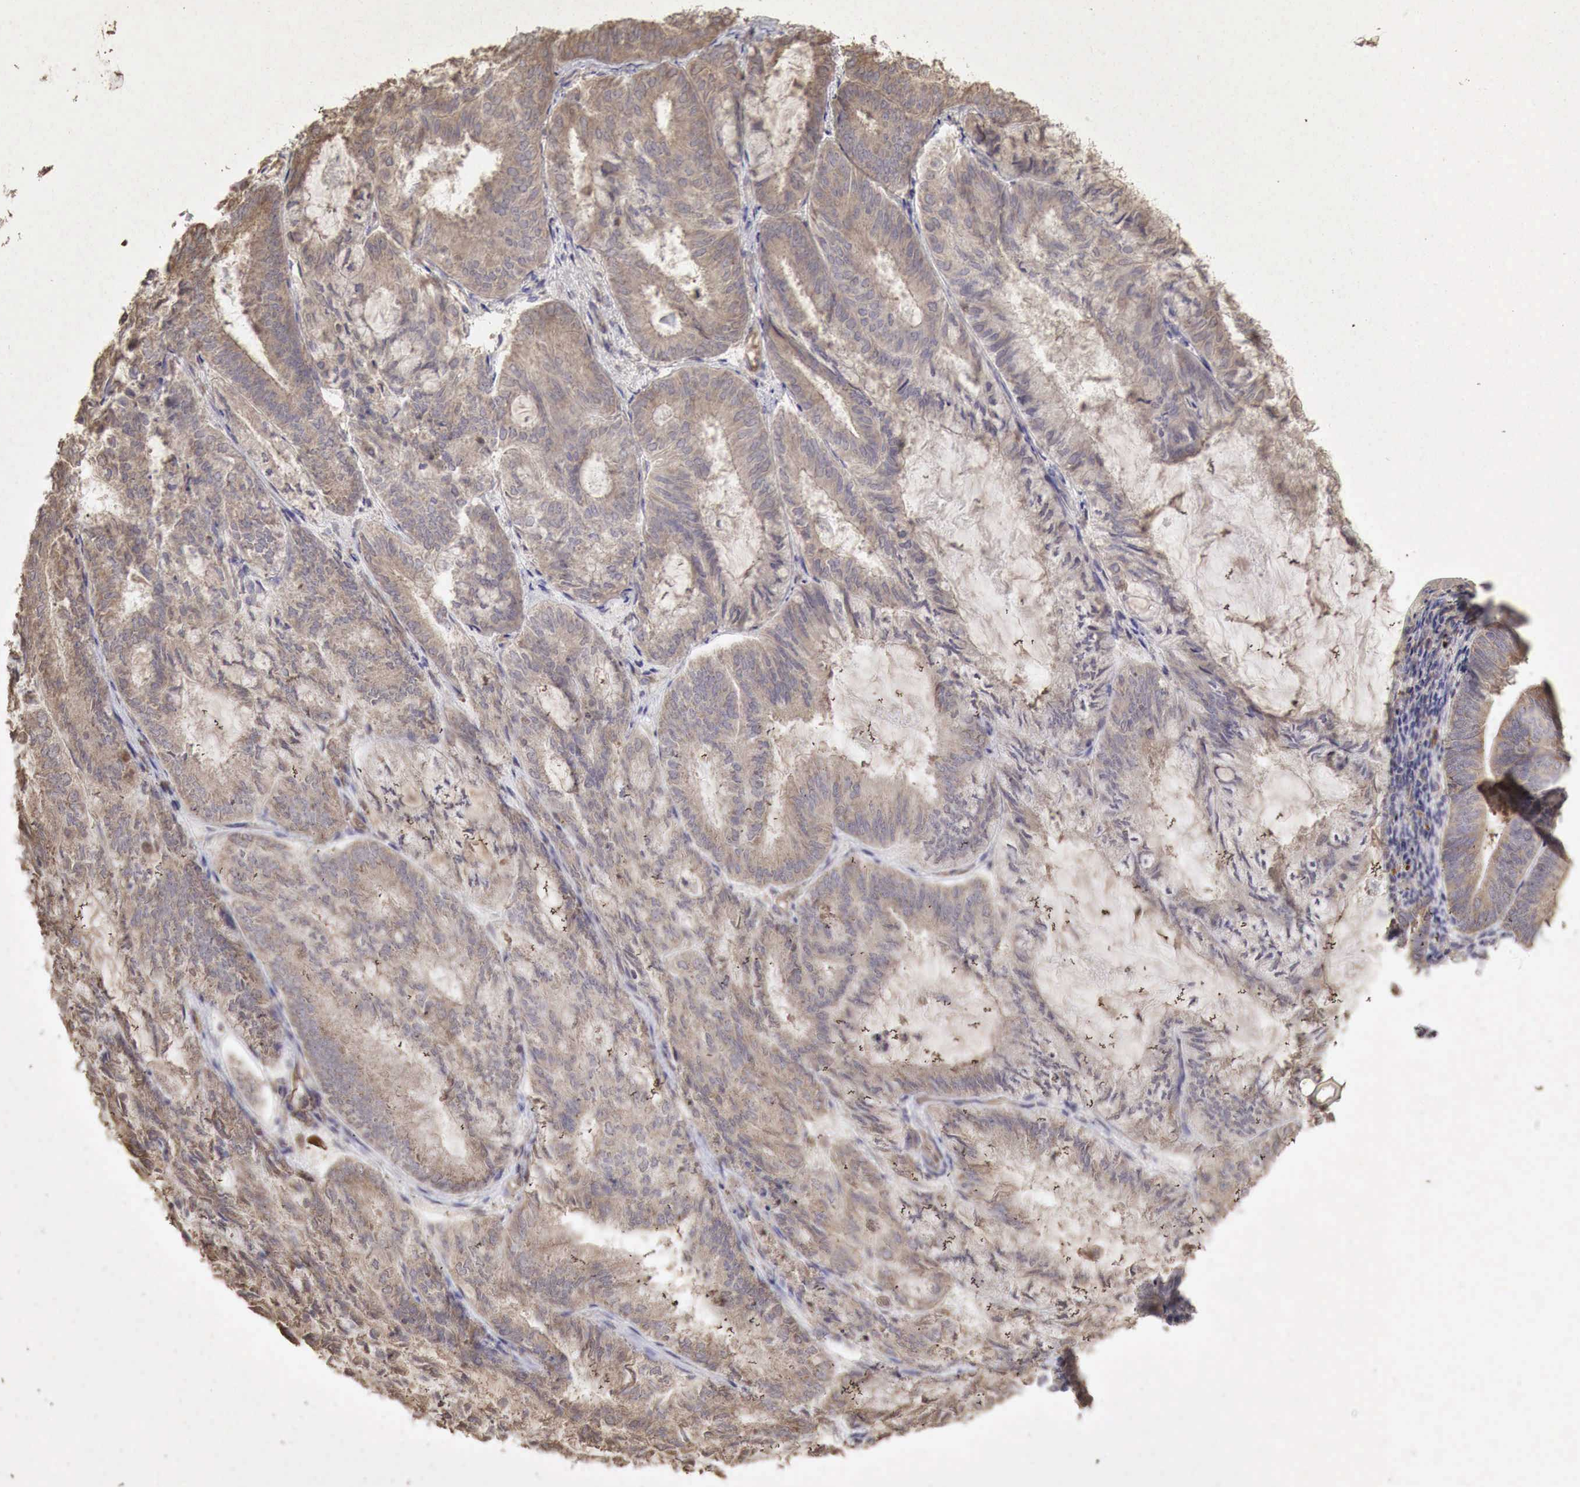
{"staining": {"intensity": "weak", "quantity": ">75%", "location": "cytoplasmic/membranous"}, "tissue": "endometrial cancer", "cell_type": "Tumor cells", "image_type": "cancer", "snomed": [{"axis": "morphology", "description": "Adenocarcinoma, NOS"}, {"axis": "topography", "description": "Endometrium"}], "caption": "Endometrial cancer (adenocarcinoma) stained with DAB IHC demonstrates low levels of weak cytoplasmic/membranous expression in approximately >75% of tumor cells. Immunohistochemistry (ihc) stains the protein in brown and the nuclei are stained blue.", "gene": "PABPC5", "patient": {"sex": "female", "age": 59}}